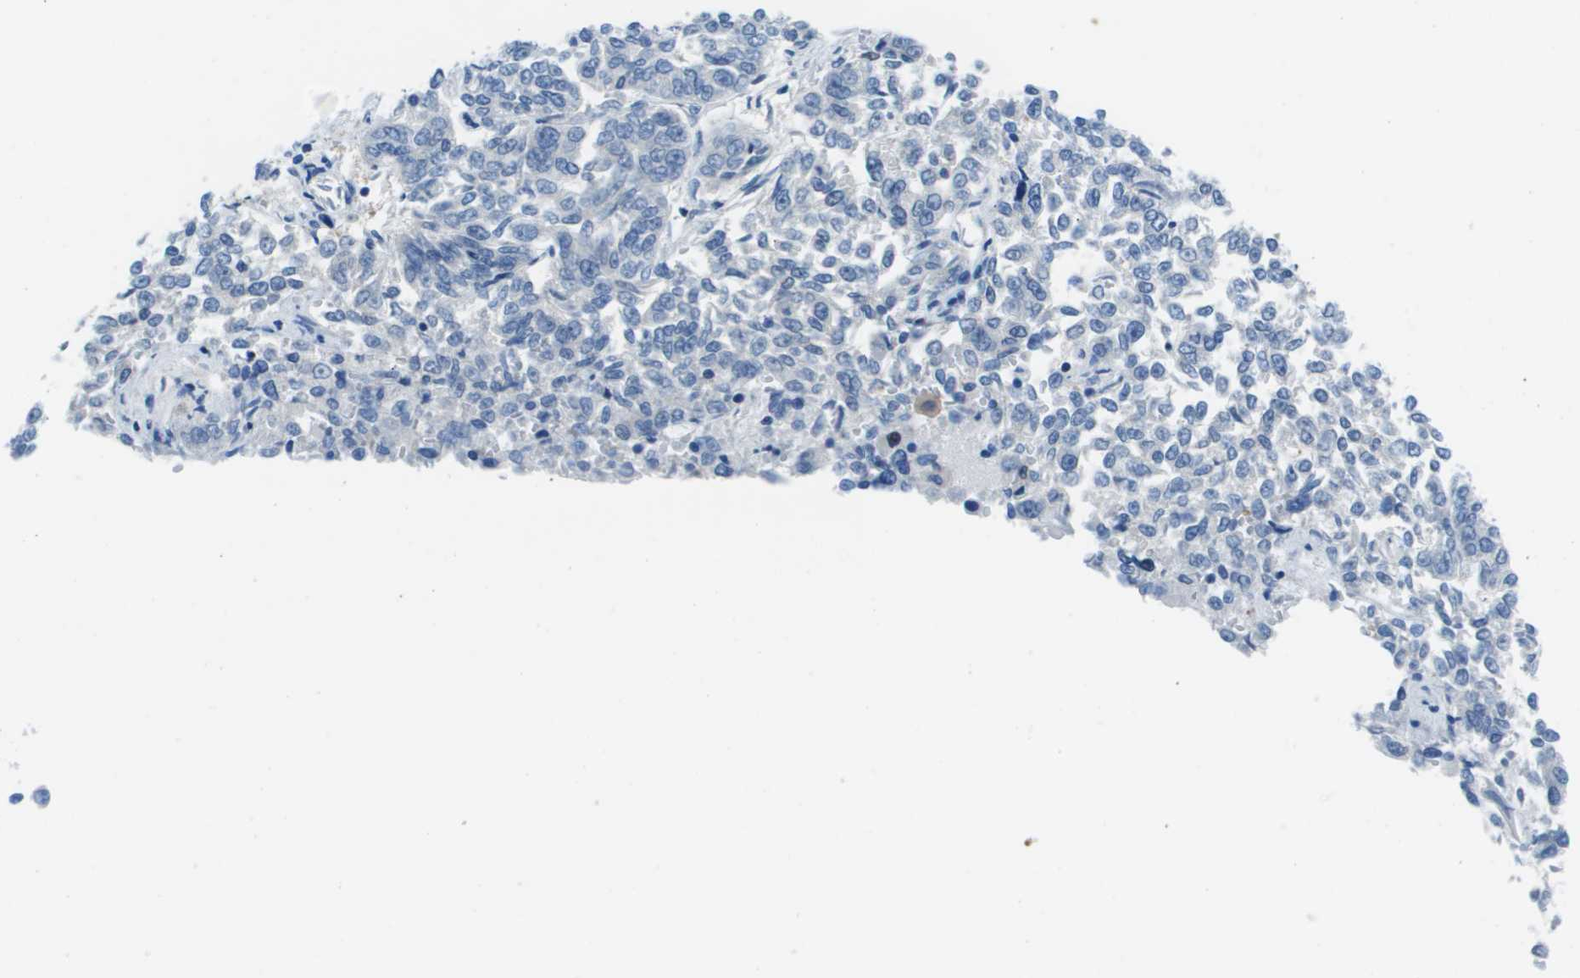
{"staining": {"intensity": "negative", "quantity": "none", "location": "none"}, "tissue": "lung cancer", "cell_type": "Tumor cells", "image_type": "cancer", "snomed": [{"axis": "morphology", "description": "Adenocarcinoma, NOS"}, {"axis": "topography", "description": "Lung"}], "caption": "This is a image of IHC staining of adenocarcinoma (lung), which shows no positivity in tumor cells.", "gene": "STIP1", "patient": {"sex": "male", "age": 84}}